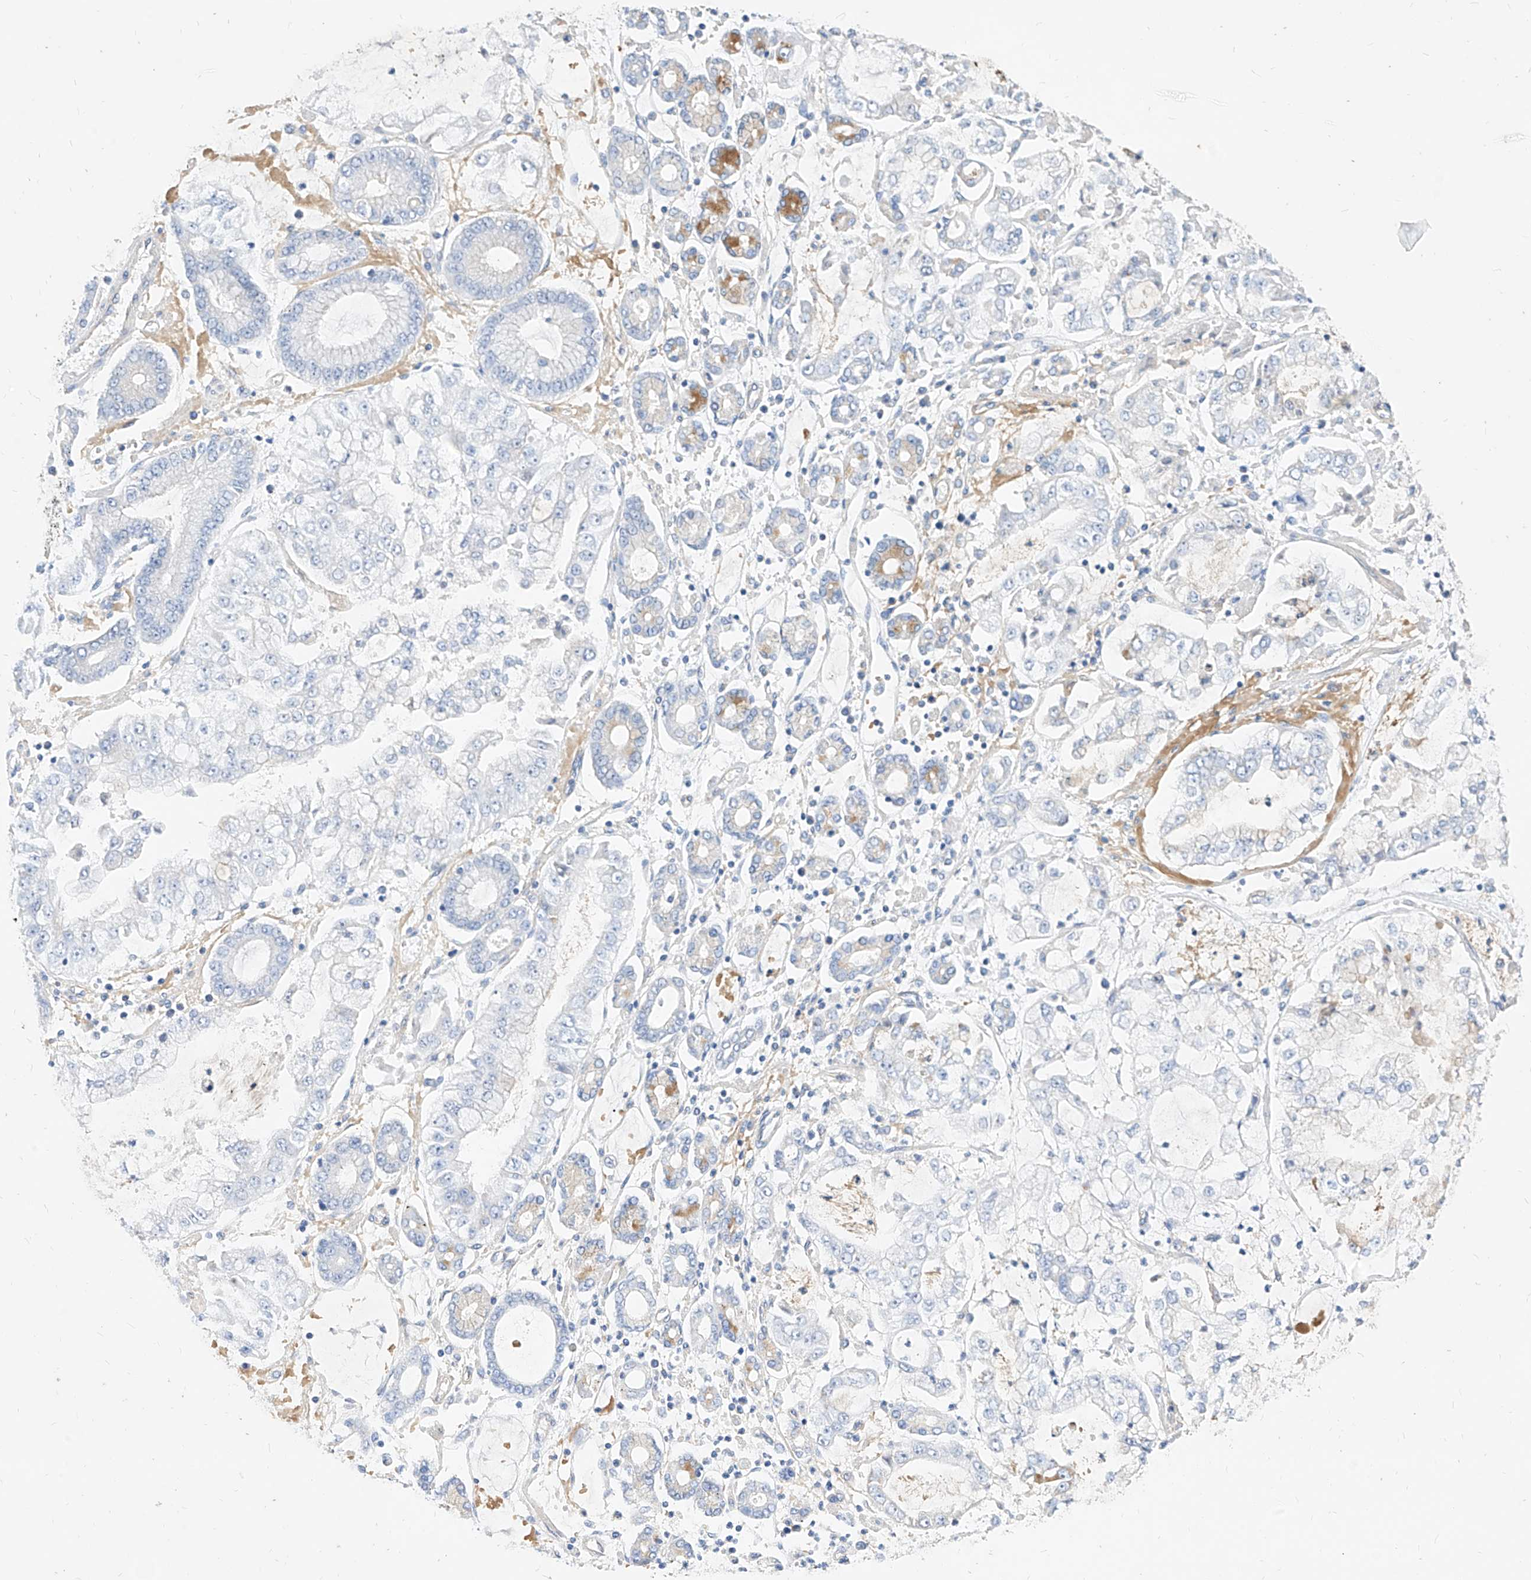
{"staining": {"intensity": "negative", "quantity": "none", "location": "none"}, "tissue": "stomach cancer", "cell_type": "Tumor cells", "image_type": "cancer", "snomed": [{"axis": "morphology", "description": "Adenocarcinoma, NOS"}, {"axis": "topography", "description": "Stomach"}], "caption": "High magnification brightfield microscopy of adenocarcinoma (stomach) stained with DAB (brown) and counterstained with hematoxylin (blue): tumor cells show no significant expression.", "gene": "SCGB2A1", "patient": {"sex": "male", "age": 76}}